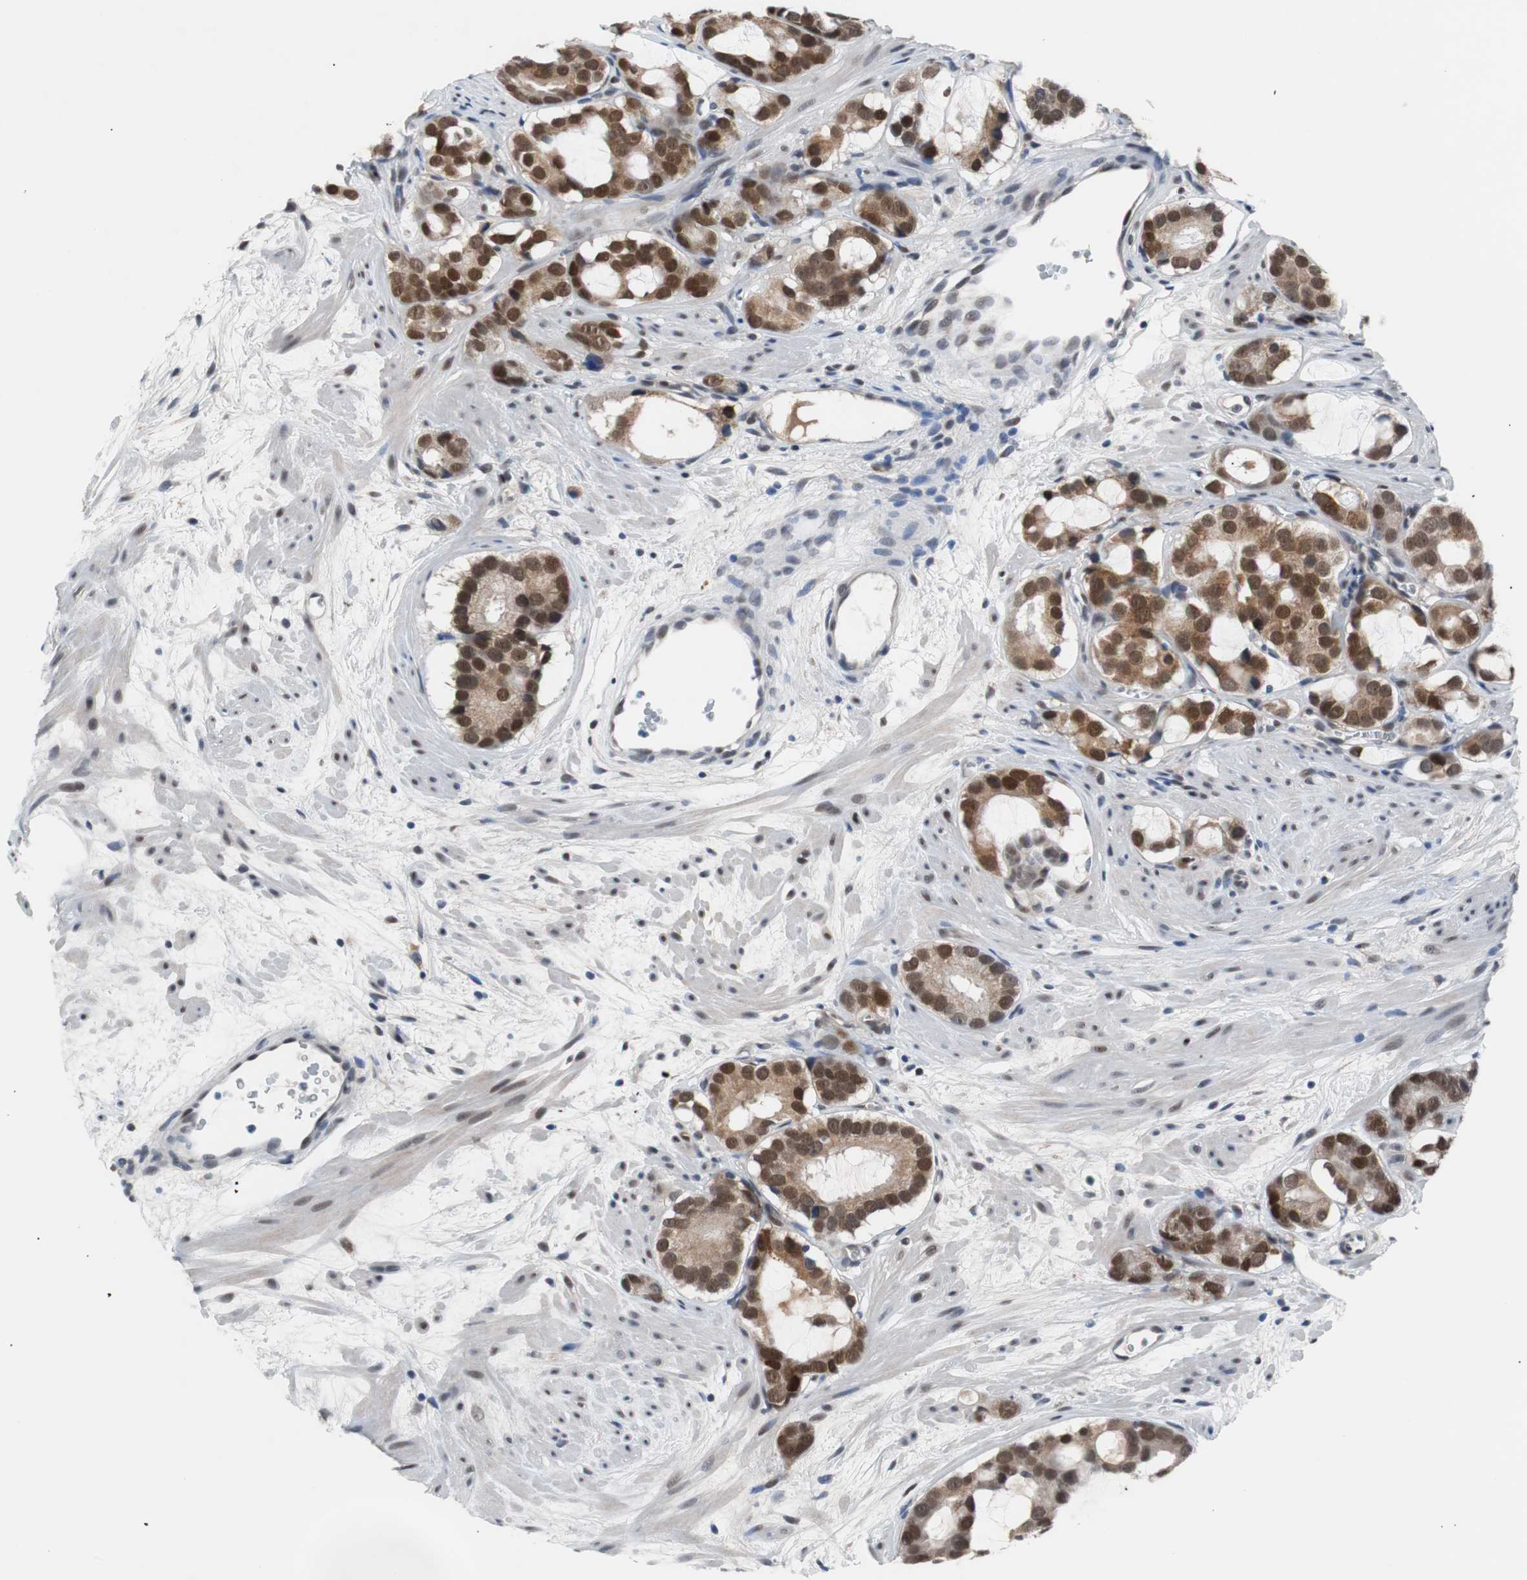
{"staining": {"intensity": "moderate", "quantity": ">75%", "location": "cytoplasmic/membranous,nuclear"}, "tissue": "prostate cancer", "cell_type": "Tumor cells", "image_type": "cancer", "snomed": [{"axis": "morphology", "description": "Adenocarcinoma, Low grade"}, {"axis": "topography", "description": "Prostate"}], "caption": "Low-grade adenocarcinoma (prostate) stained with DAB immunohistochemistry shows medium levels of moderate cytoplasmic/membranous and nuclear positivity in about >75% of tumor cells.", "gene": "USP28", "patient": {"sex": "male", "age": 57}}